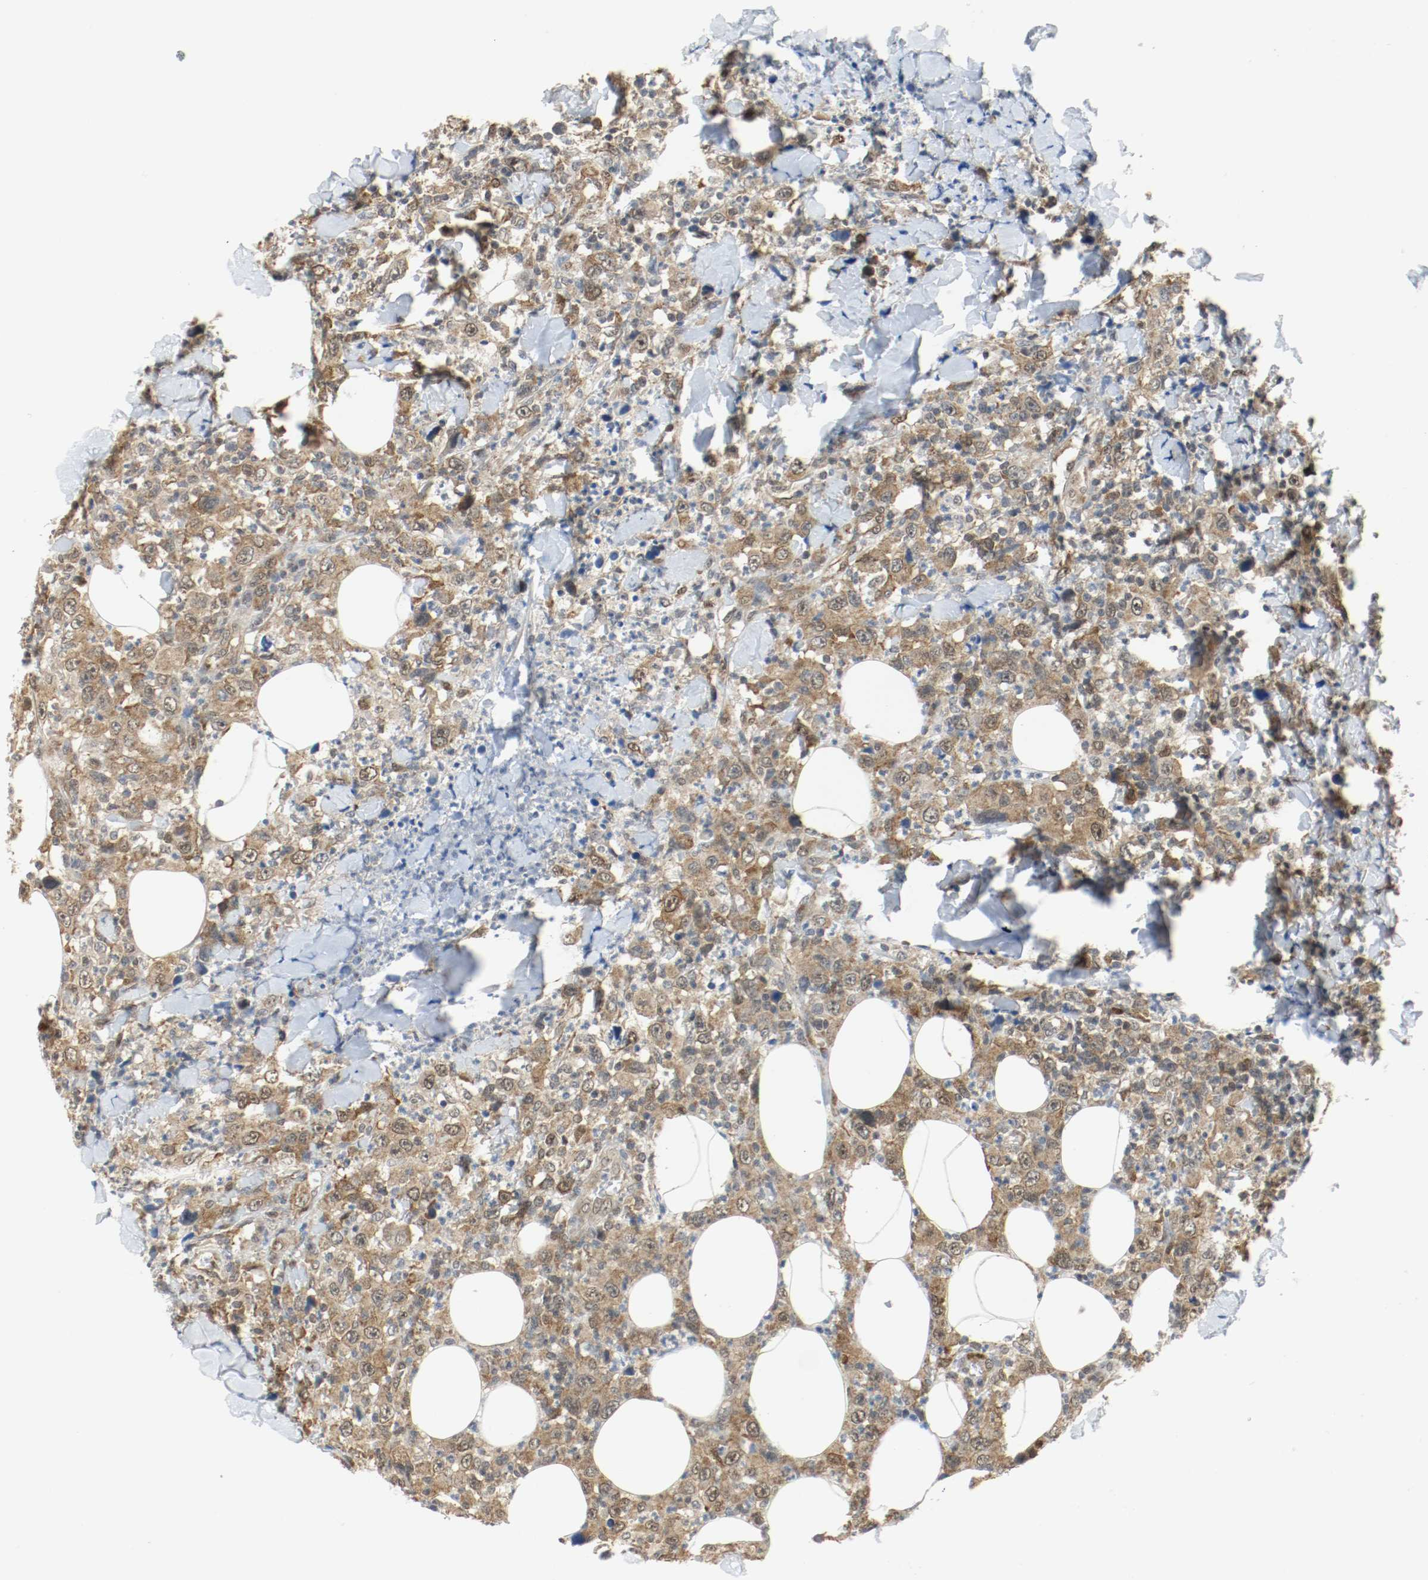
{"staining": {"intensity": "weak", "quantity": ">75%", "location": "cytoplasmic/membranous,nuclear"}, "tissue": "thyroid cancer", "cell_type": "Tumor cells", "image_type": "cancer", "snomed": [{"axis": "morphology", "description": "Carcinoma, NOS"}, {"axis": "topography", "description": "Thyroid gland"}], "caption": "Immunohistochemistry (IHC) photomicrograph of human thyroid cancer (carcinoma) stained for a protein (brown), which demonstrates low levels of weak cytoplasmic/membranous and nuclear positivity in approximately >75% of tumor cells.", "gene": "PPME1", "patient": {"sex": "female", "age": 77}}